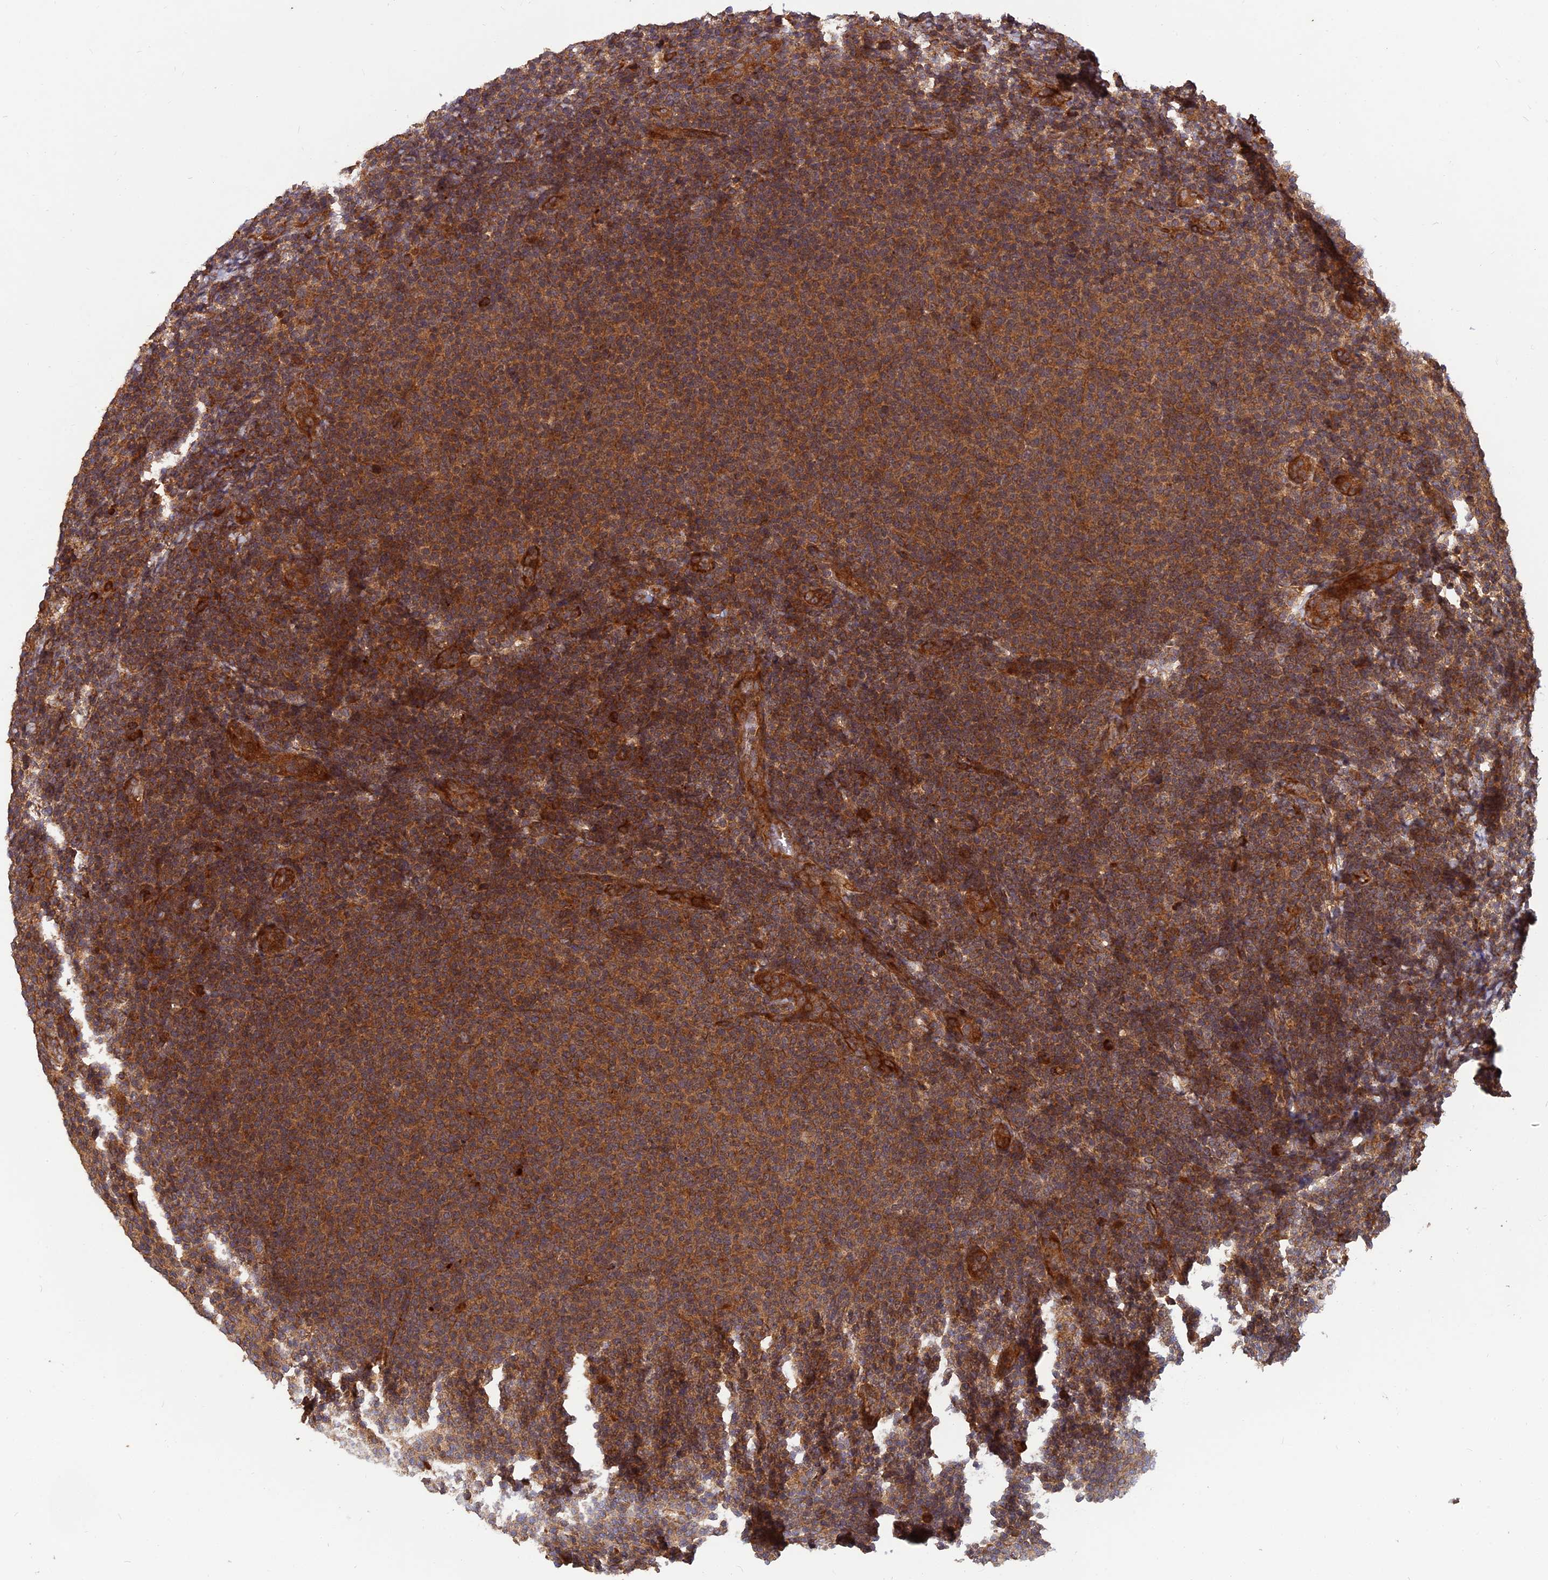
{"staining": {"intensity": "strong", "quantity": ">75%", "location": "cytoplasmic/membranous"}, "tissue": "lymphoma", "cell_type": "Tumor cells", "image_type": "cancer", "snomed": [{"axis": "morphology", "description": "Malignant lymphoma, non-Hodgkin's type, Low grade"}, {"axis": "topography", "description": "Lymph node"}], "caption": "Immunohistochemical staining of lymphoma exhibits strong cytoplasmic/membranous protein expression in about >75% of tumor cells.", "gene": "RELCH", "patient": {"sex": "male", "age": 66}}